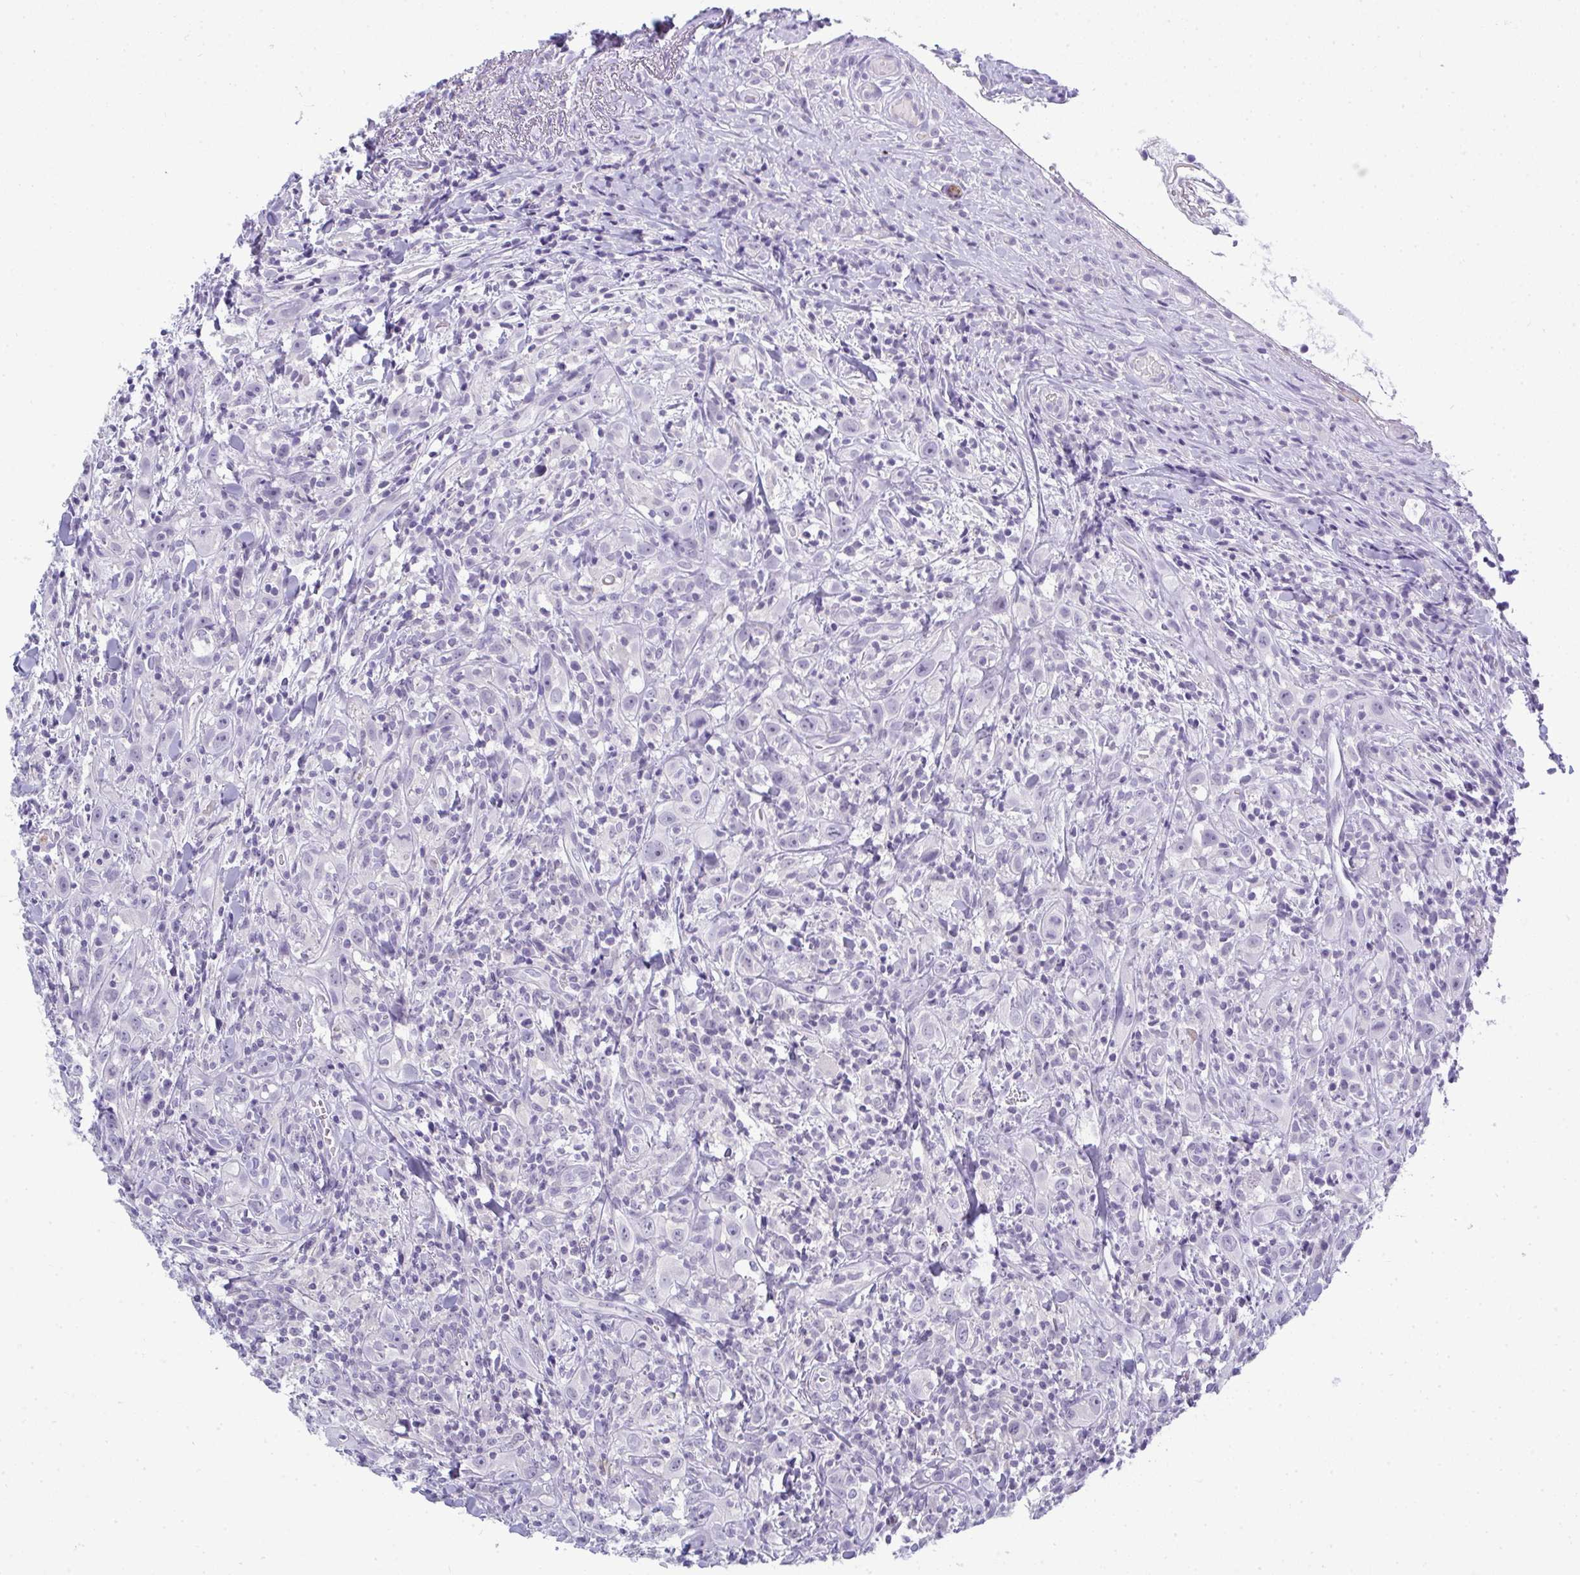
{"staining": {"intensity": "negative", "quantity": "none", "location": "none"}, "tissue": "head and neck cancer", "cell_type": "Tumor cells", "image_type": "cancer", "snomed": [{"axis": "morphology", "description": "Squamous cell carcinoma, NOS"}, {"axis": "topography", "description": "Head-Neck"}], "caption": "Tumor cells show no significant staining in head and neck cancer.", "gene": "TMEM82", "patient": {"sex": "female", "age": 95}}